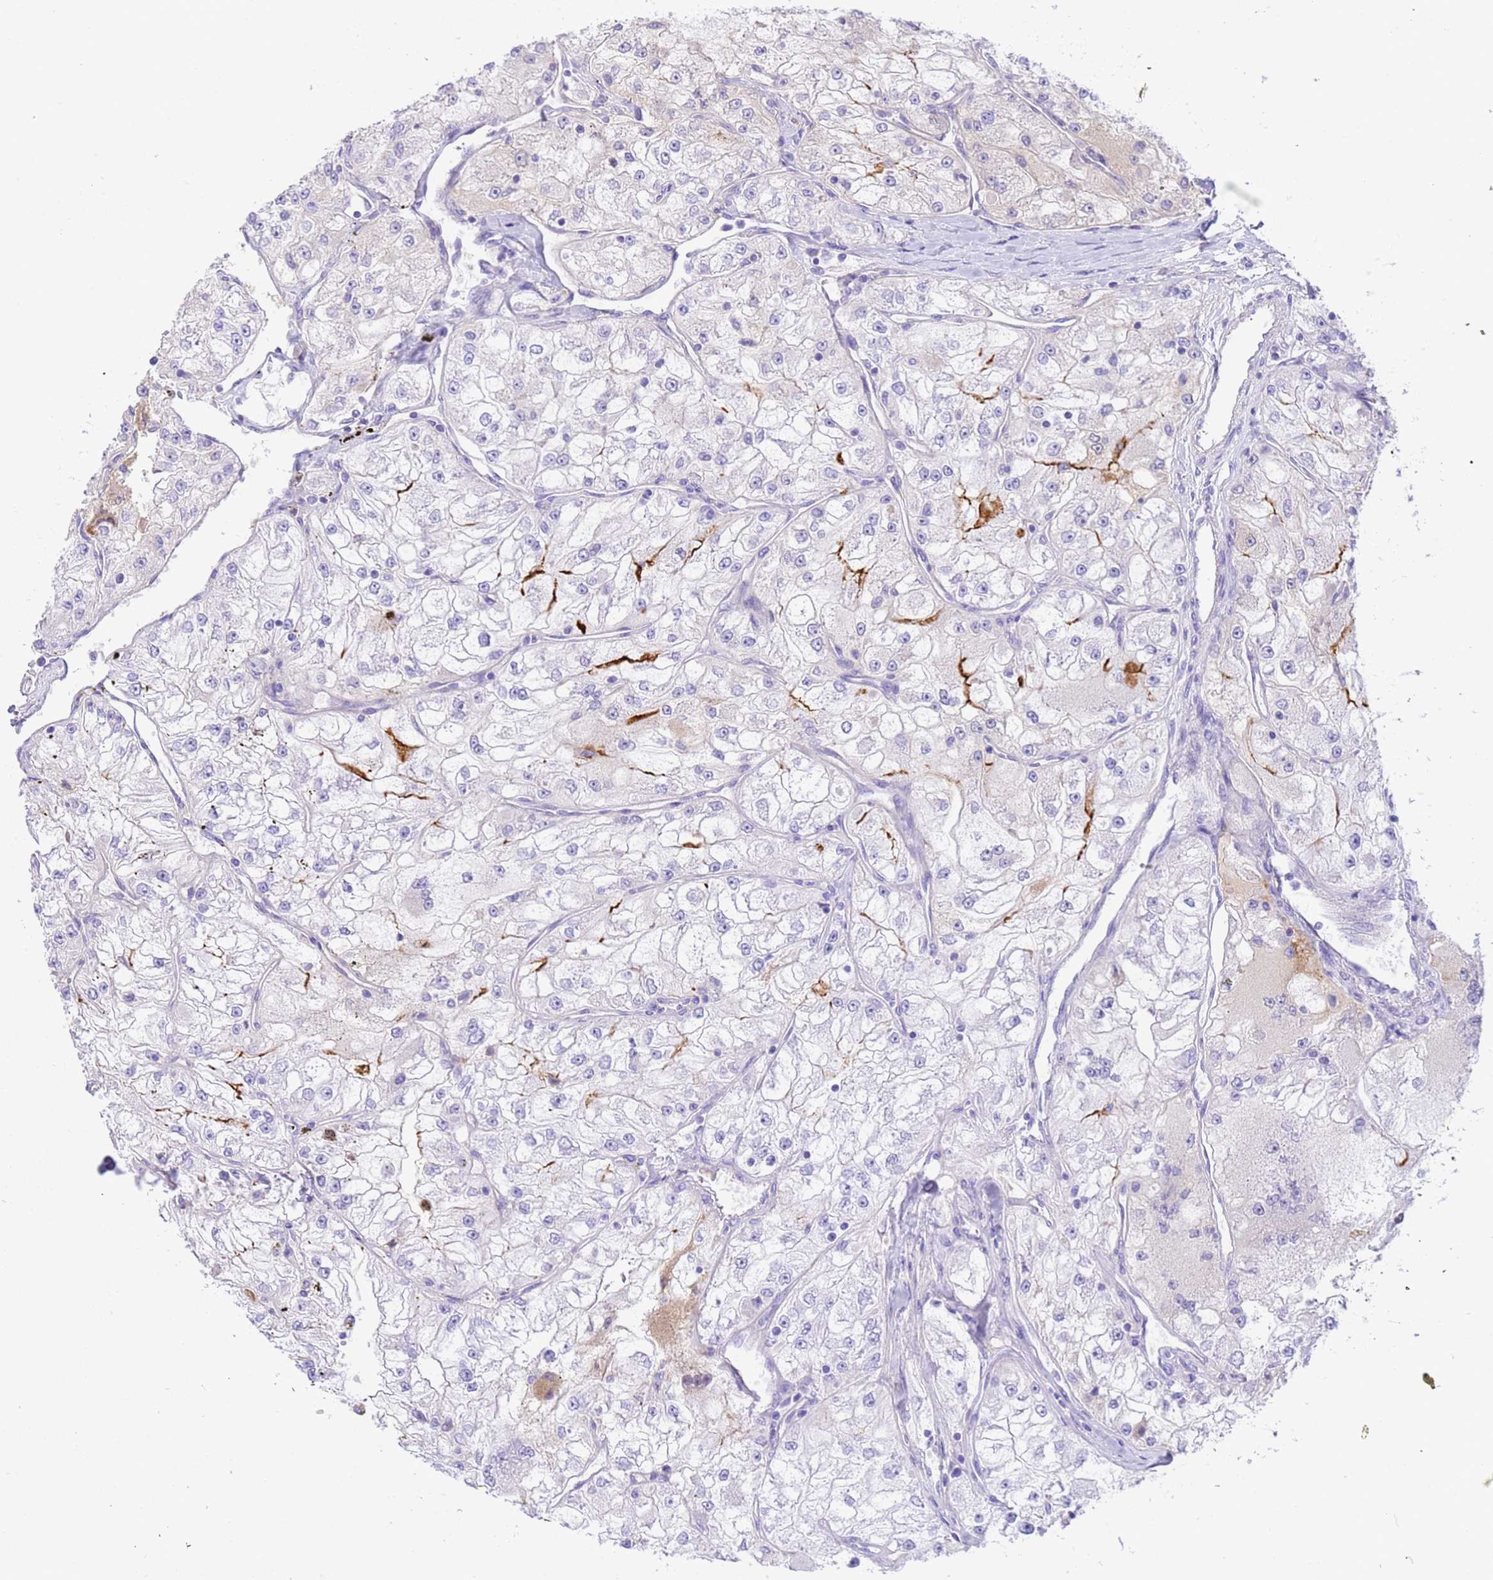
{"staining": {"intensity": "negative", "quantity": "none", "location": "none"}, "tissue": "renal cancer", "cell_type": "Tumor cells", "image_type": "cancer", "snomed": [{"axis": "morphology", "description": "Adenocarcinoma, NOS"}, {"axis": "topography", "description": "Kidney"}], "caption": "A histopathology image of human renal cancer (adenocarcinoma) is negative for staining in tumor cells. The staining was performed using DAB to visualize the protein expression in brown, while the nuclei were stained in blue with hematoxylin (Magnification: 20x).", "gene": "CFHR2", "patient": {"sex": "female", "age": 72}}